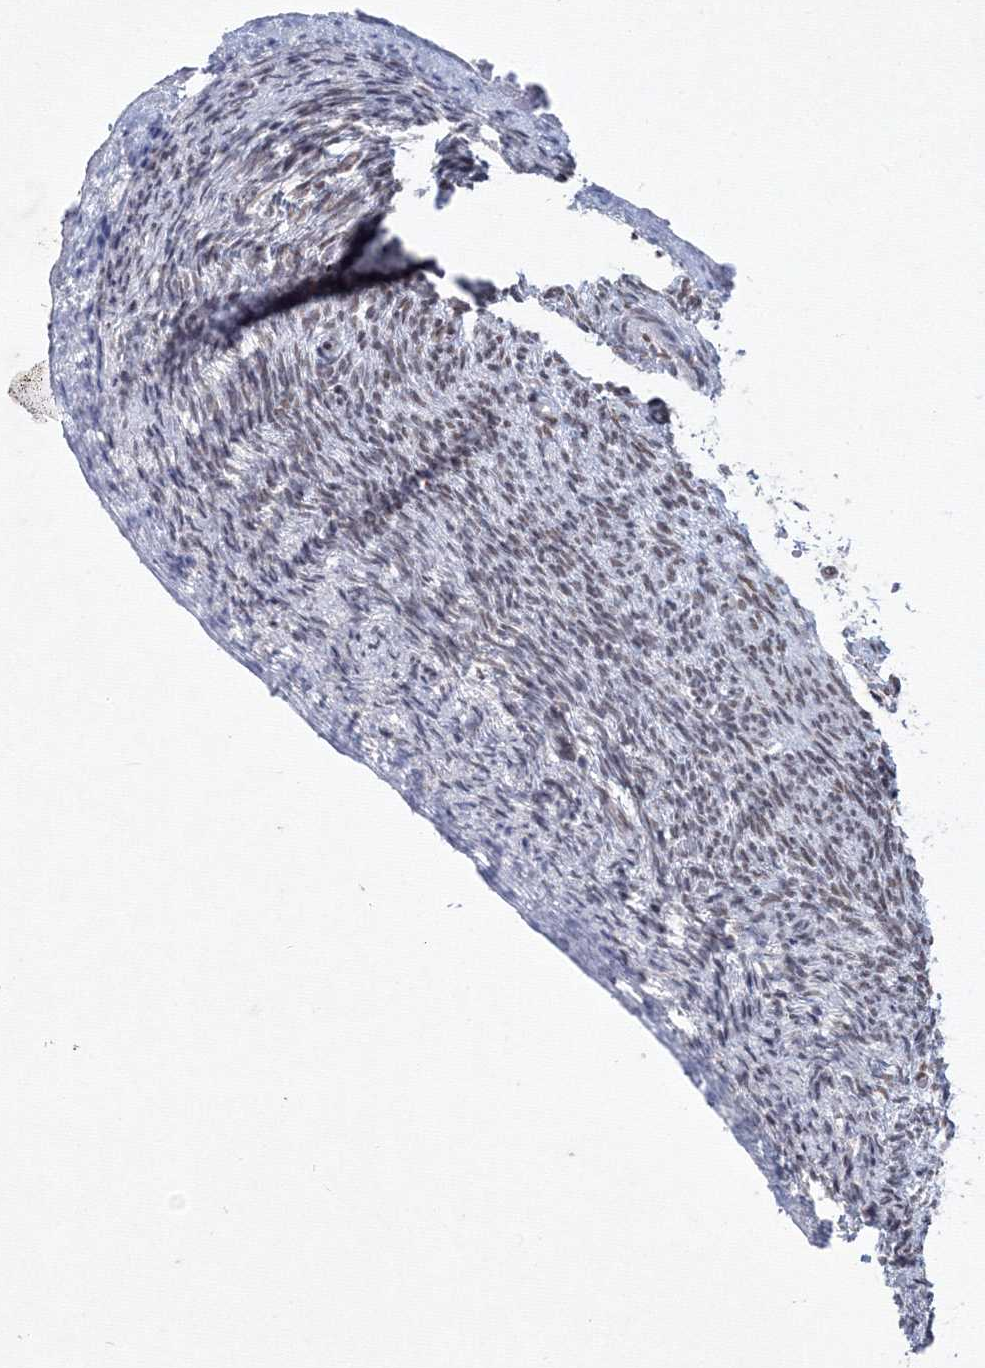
{"staining": {"intensity": "negative", "quantity": "none", "location": "none"}, "tissue": "ovary", "cell_type": "Ovarian stroma cells", "image_type": "normal", "snomed": [{"axis": "morphology", "description": "Normal tissue, NOS"}, {"axis": "topography", "description": "Ovary"}], "caption": "The micrograph displays no significant positivity in ovarian stroma cells of ovary.", "gene": "SF3B6", "patient": {"sex": "female", "age": 34}}